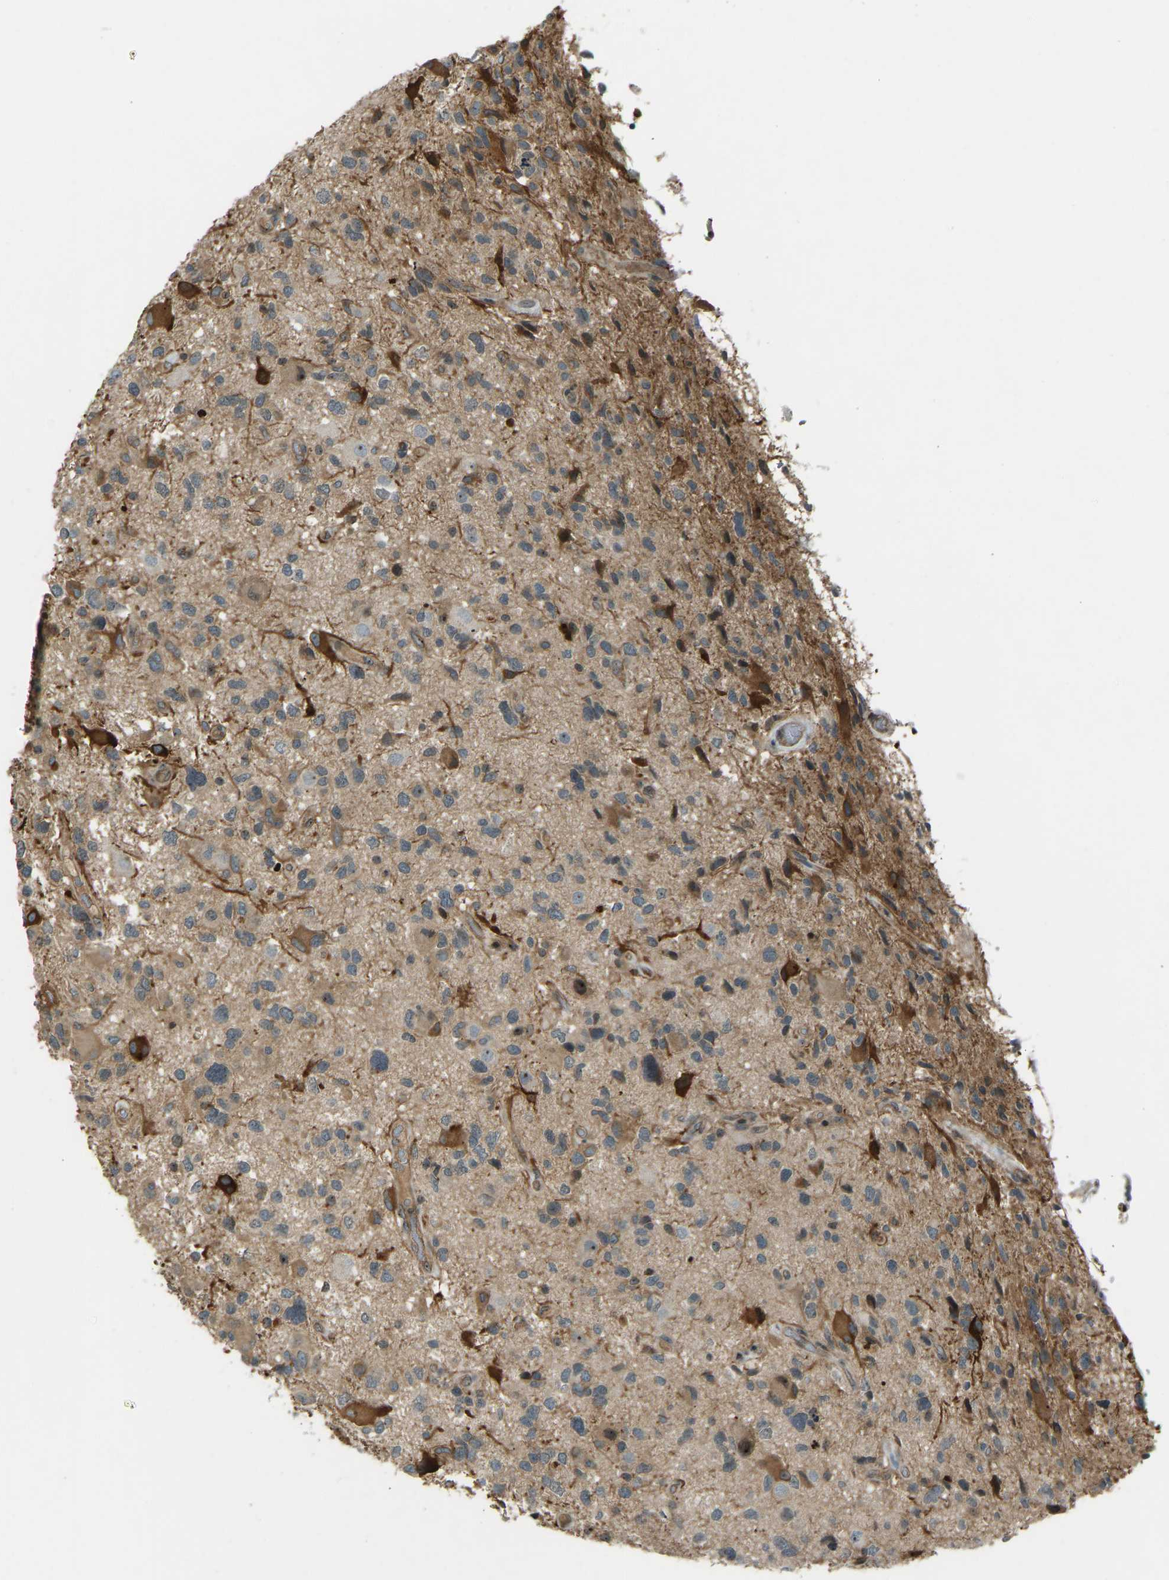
{"staining": {"intensity": "moderate", "quantity": ">75%", "location": "cytoplasmic/membranous"}, "tissue": "glioma", "cell_type": "Tumor cells", "image_type": "cancer", "snomed": [{"axis": "morphology", "description": "Glioma, malignant, High grade"}, {"axis": "topography", "description": "Brain"}], "caption": "Malignant glioma (high-grade) stained with a protein marker displays moderate staining in tumor cells.", "gene": "SVOPL", "patient": {"sex": "male", "age": 33}}